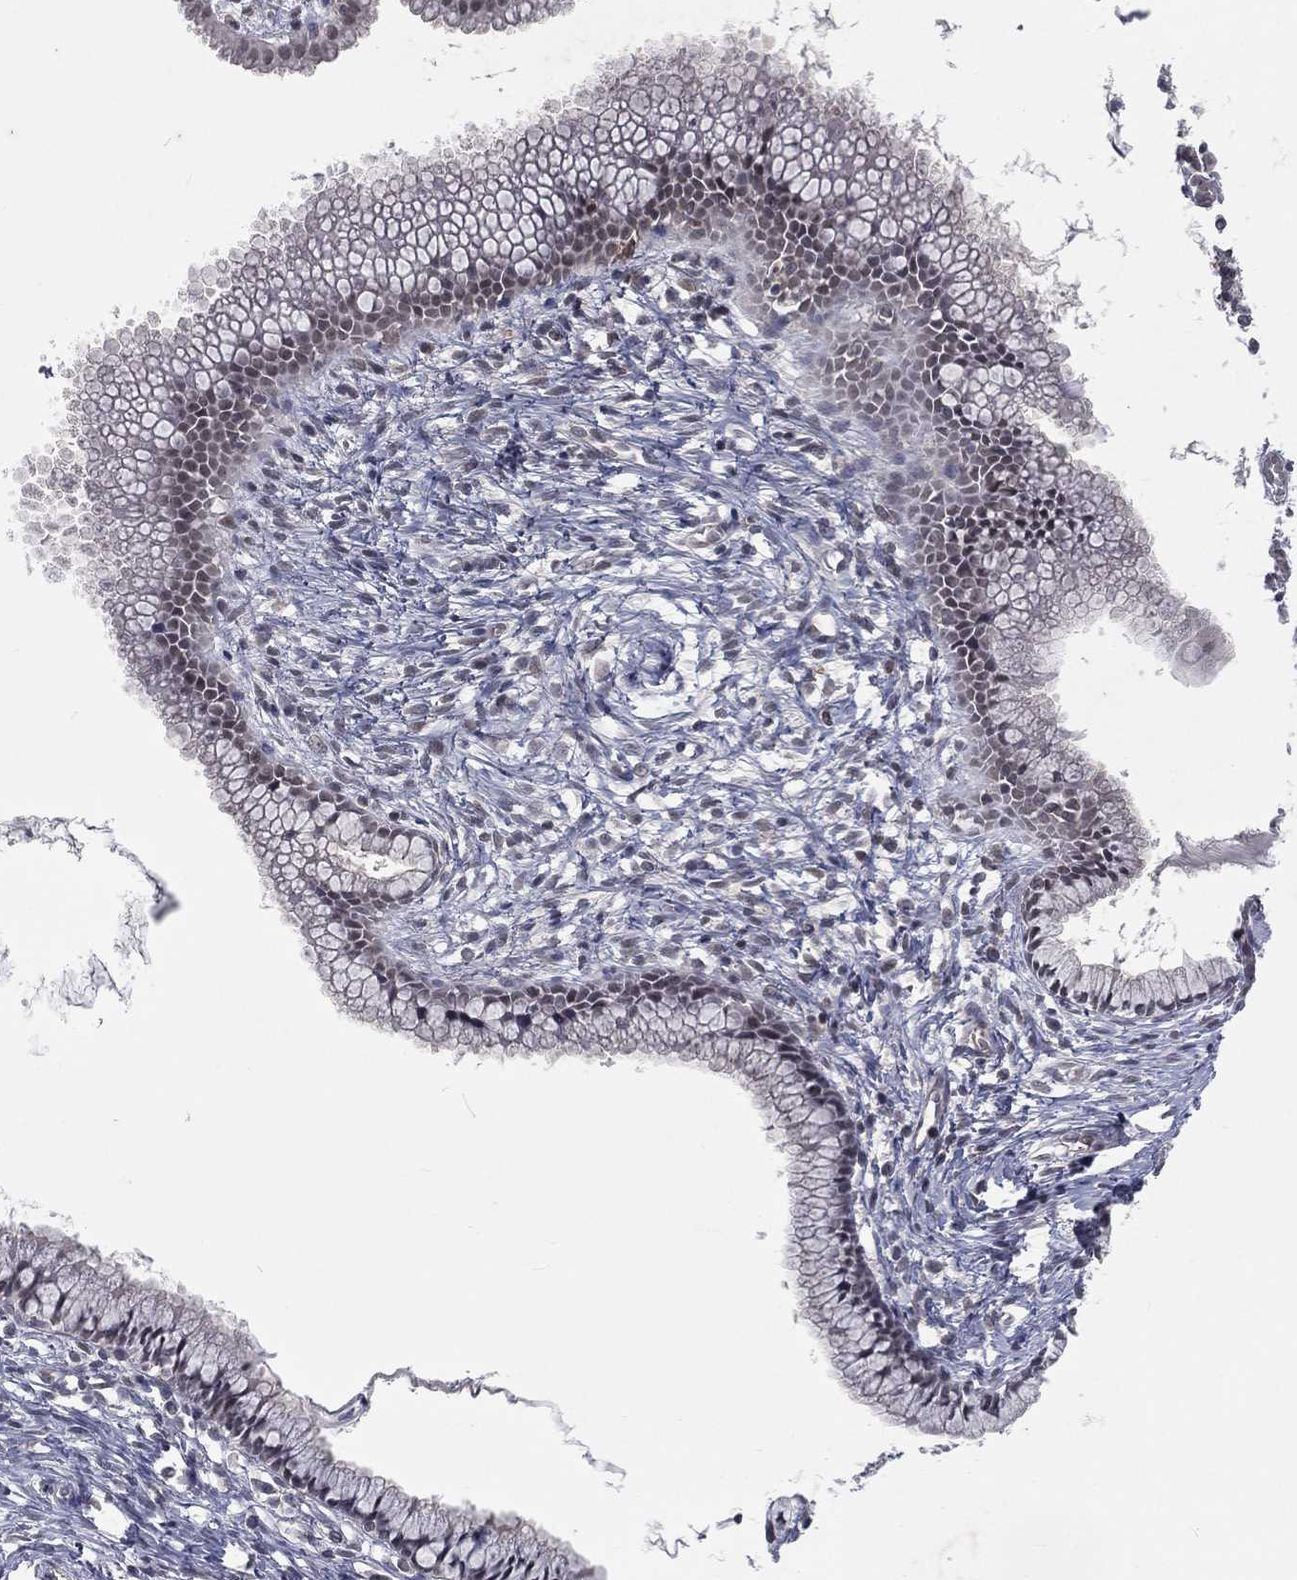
{"staining": {"intensity": "moderate", "quantity": "<25%", "location": "nuclear"}, "tissue": "cervix", "cell_type": "Glandular cells", "image_type": "normal", "snomed": [{"axis": "morphology", "description": "Normal tissue, NOS"}, {"axis": "topography", "description": "Cervix"}], "caption": "Immunohistochemistry histopathology image of normal cervix: cervix stained using IHC displays low levels of moderate protein expression localized specifically in the nuclear of glandular cells, appearing as a nuclear brown color.", "gene": "MORC2", "patient": {"sex": "female", "age": 39}}